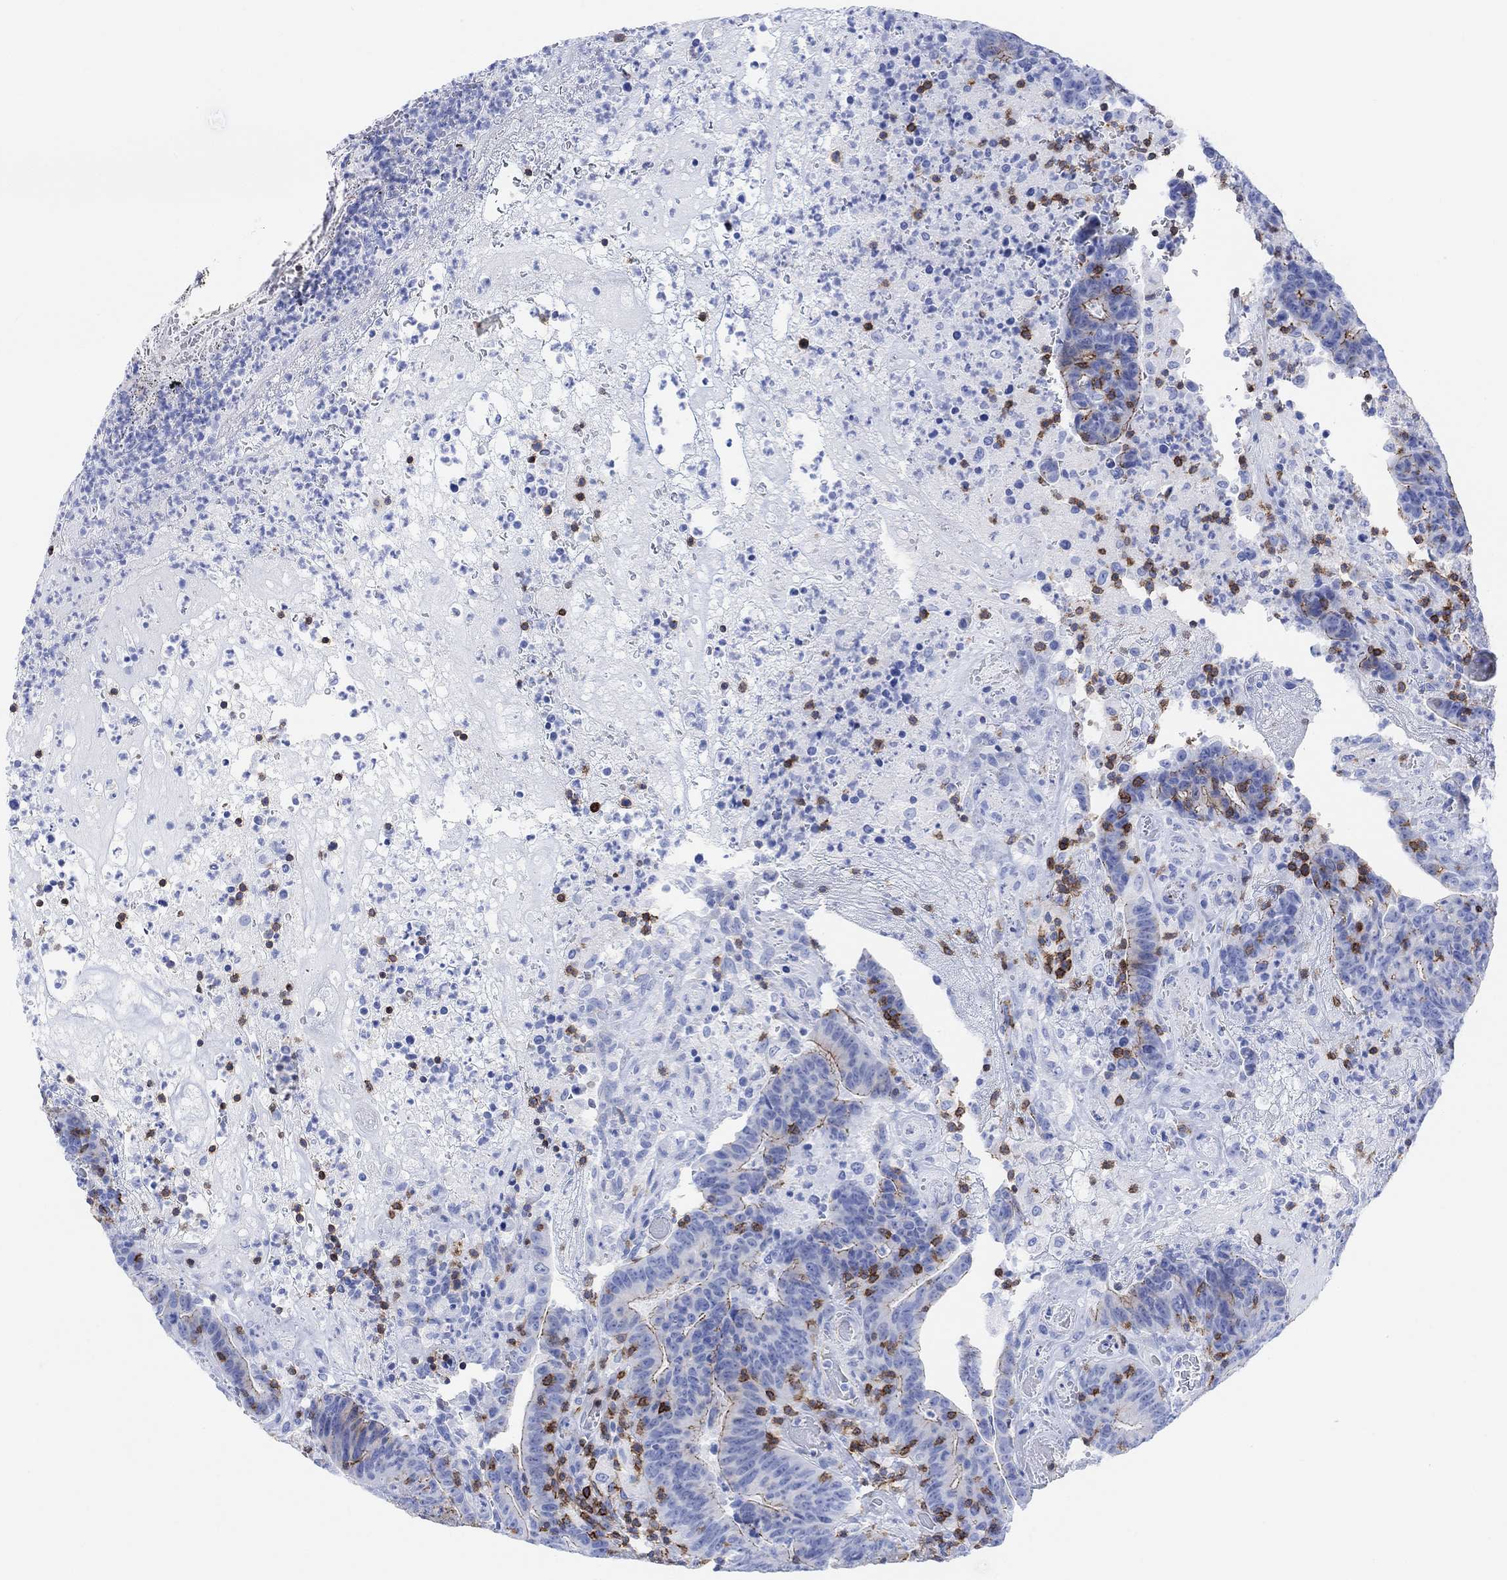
{"staining": {"intensity": "moderate", "quantity": "<25%", "location": "cytoplasmic/membranous"}, "tissue": "colorectal cancer", "cell_type": "Tumor cells", "image_type": "cancer", "snomed": [{"axis": "morphology", "description": "Adenocarcinoma, NOS"}, {"axis": "topography", "description": "Colon"}], "caption": "Tumor cells display low levels of moderate cytoplasmic/membranous expression in about <25% of cells in human colorectal adenocarcinoma.", "gene": "GPR65", "patient": {"sex": "female", "age": 75}}